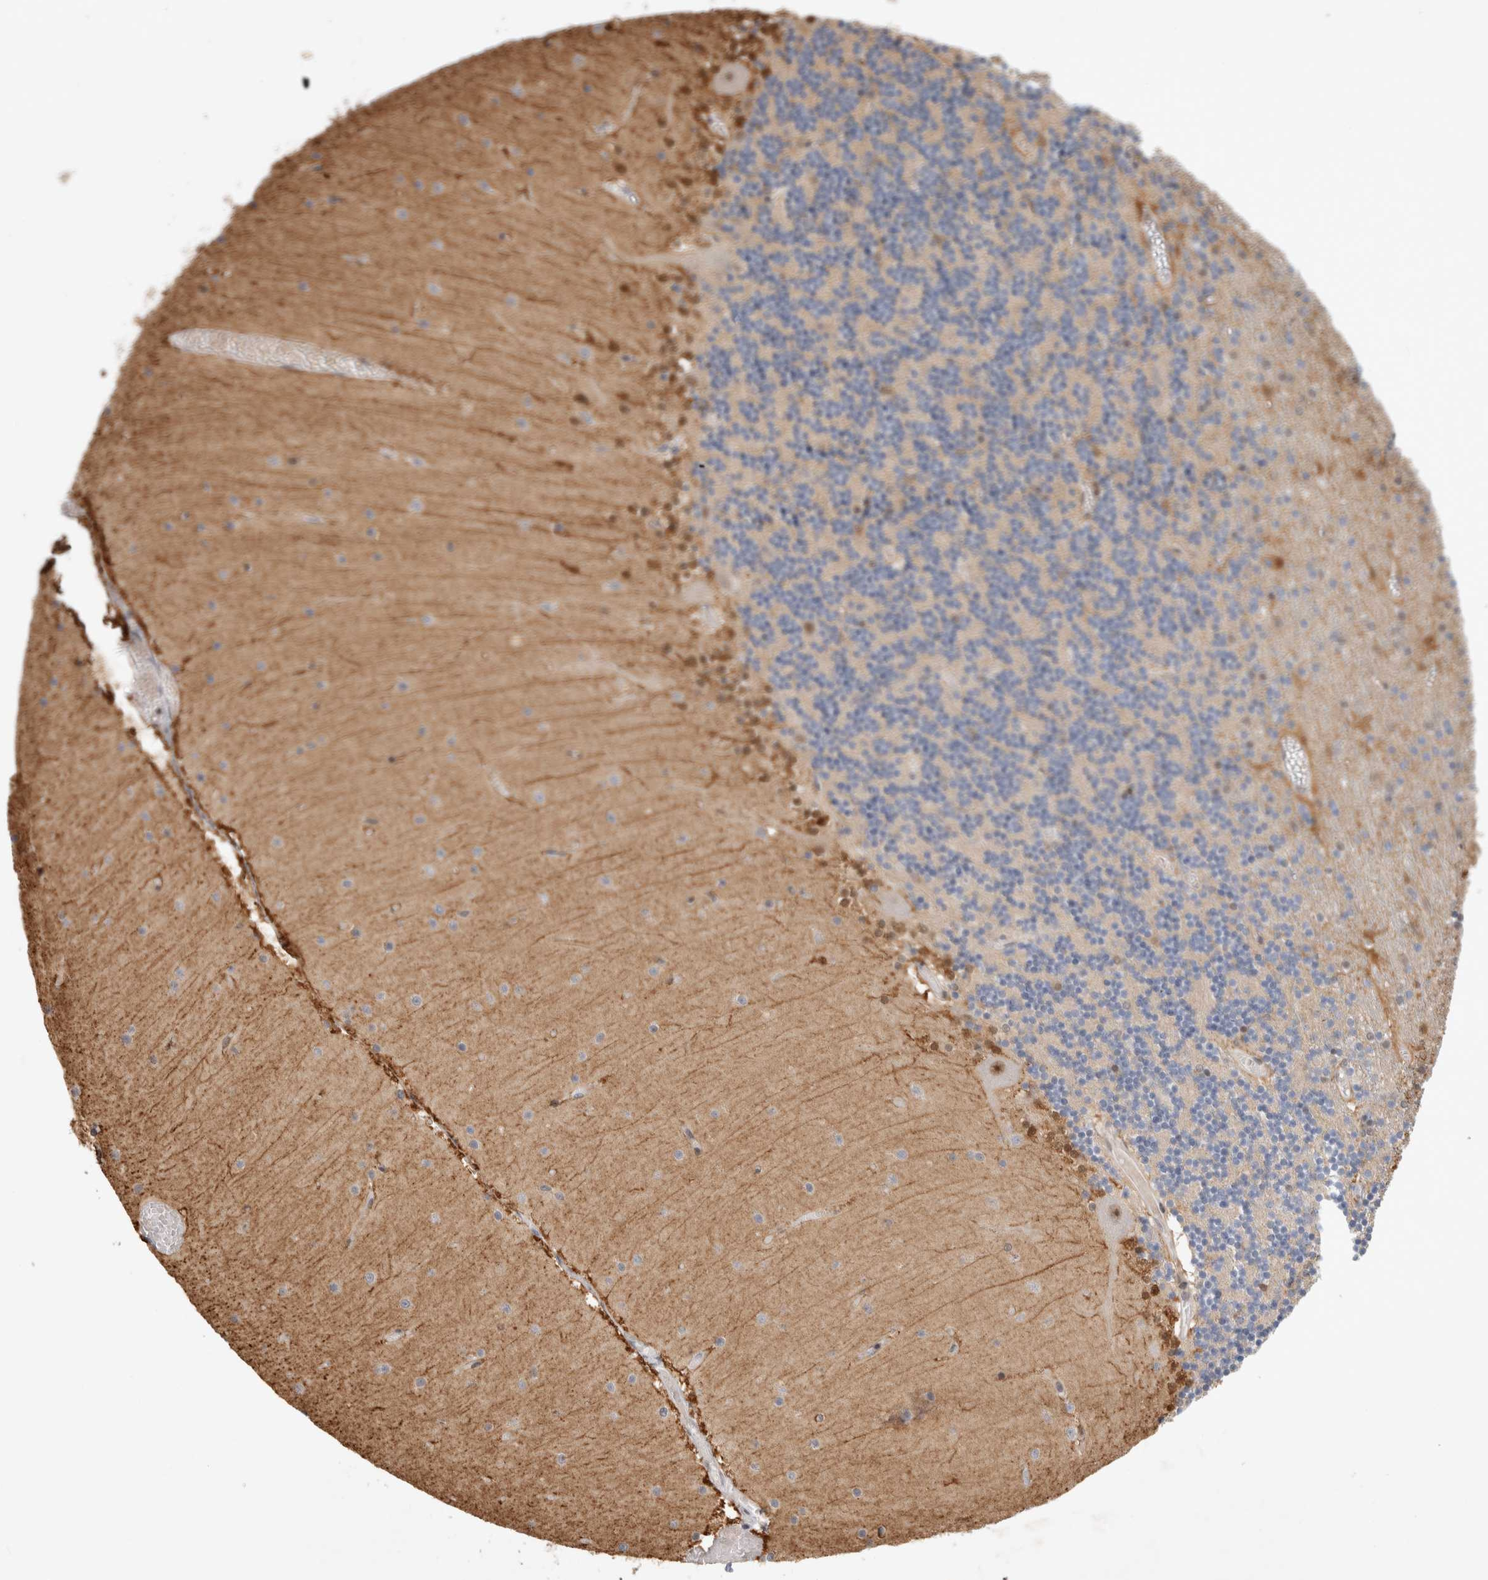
{"staining": {"intensity": "weak", "quantity": ">75%", "location": "nuclear"}, "tissue": "cerebellum", "cell_type": "Cells in granular layer", "image_type": "normal", "snomed": [{"axis": "morphology", "description": "Normal tissue, NOS"}, {"axis": "topography", "description": "Cerebellum"}], "caption": "A low amount of weak nuclear staining is identified in about >75% of cells in granular layer in benign cerebellum.", "gene": "HESX1", "patient": {"sex": "female", "age": 28}}